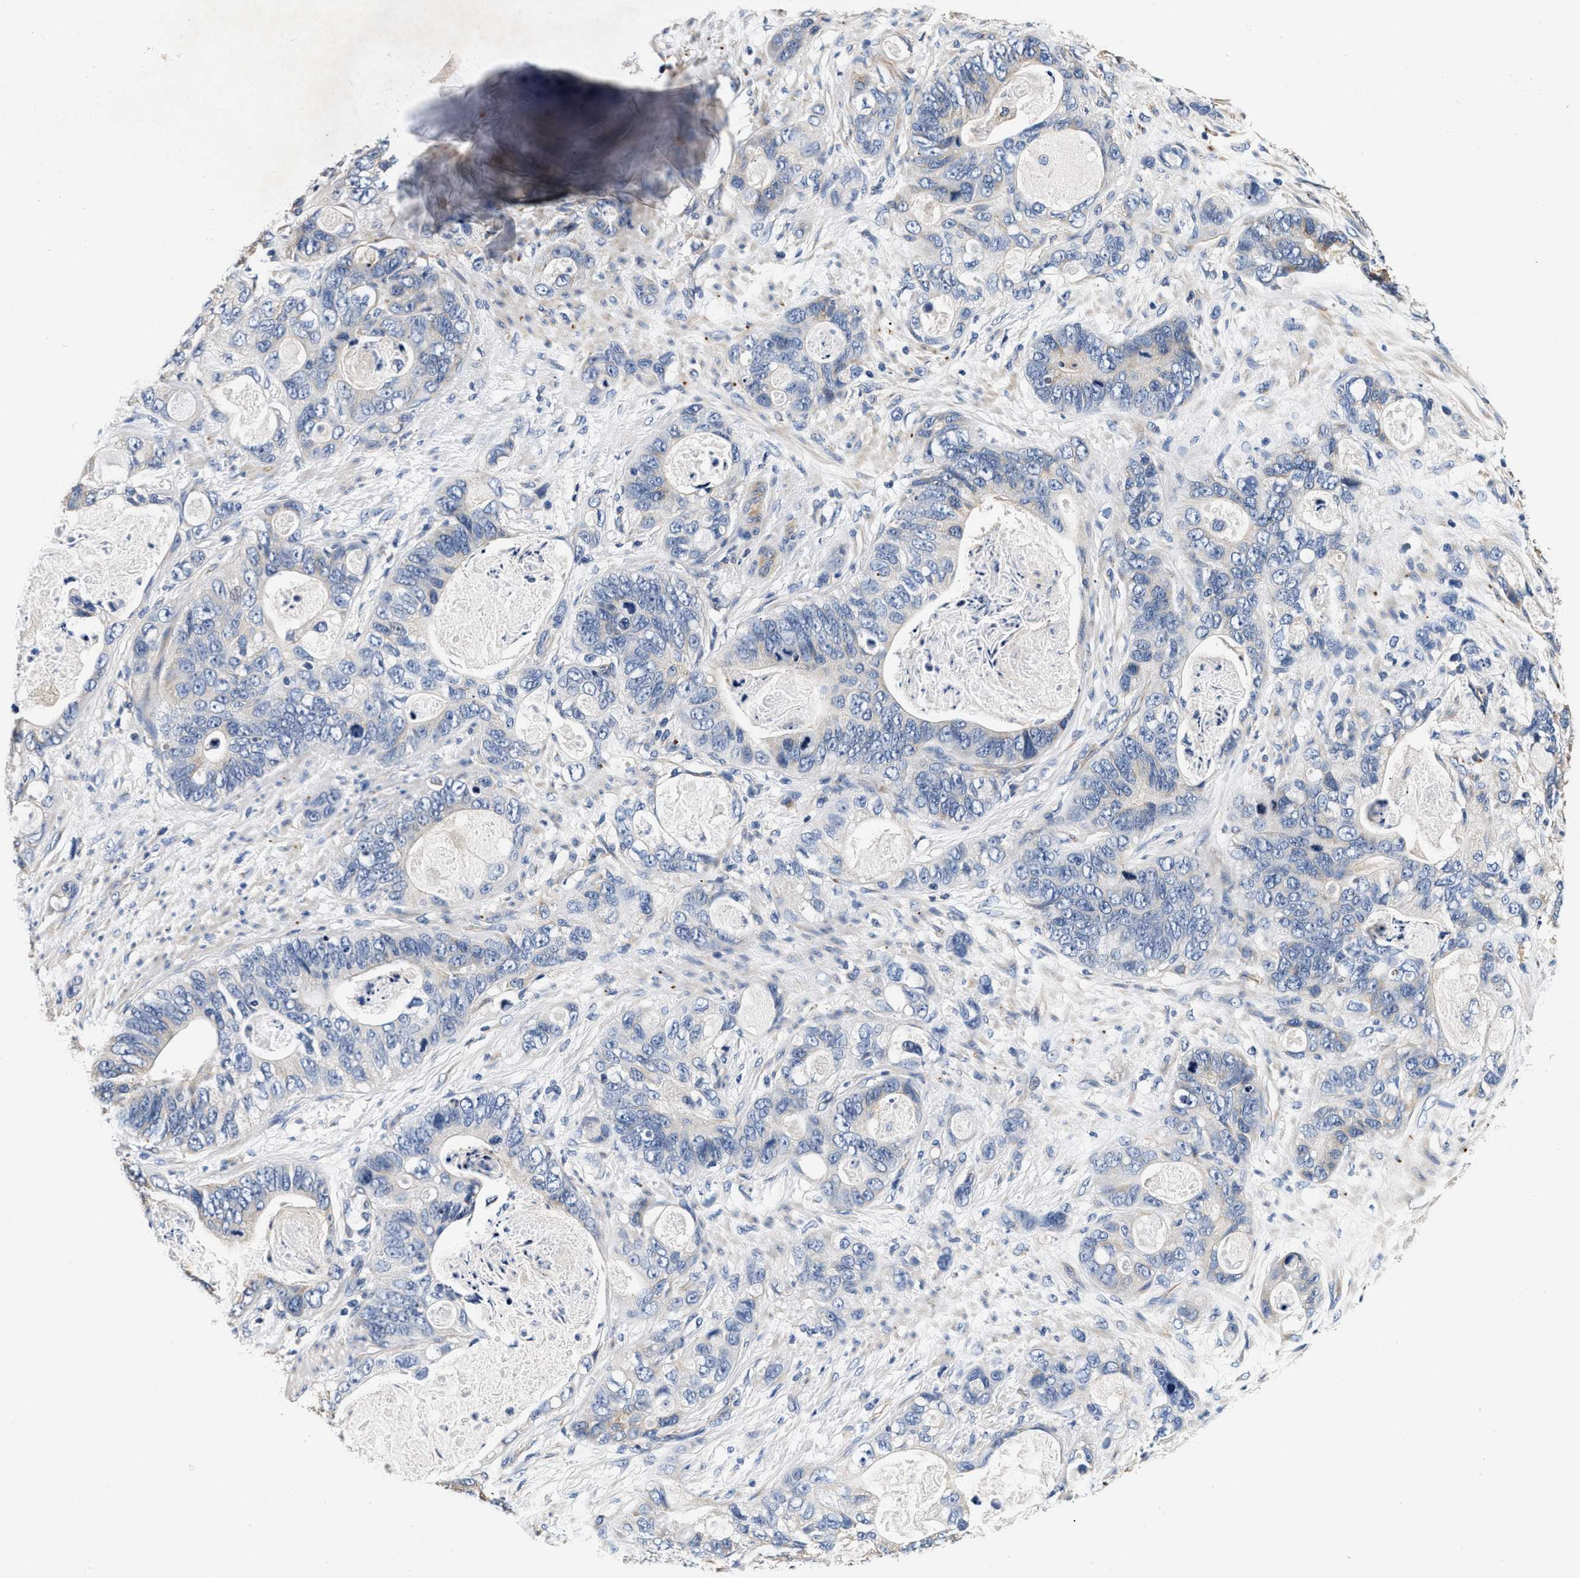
{"staining": {"intensity": "negative", "quantity": "none", "location": "none"}, "tissue": "stomach cancer", "cell_type": "Tumor cells", "image_type": "cancer", "snomed": [{"axis": "morphology", "description": "Normal tissue, NOS"}, {"axis": "morphology", "description": "Adenocarcinoma, NOS"}, {"axis": "topography", "description": "Stomach"}], "caption": "This is an IHC histopathology image of human stomach adenocarcinoma. There is no staining in tumor cells.", "gene": "ABCG8", "patient": {"sex": "female", "age": 89}}